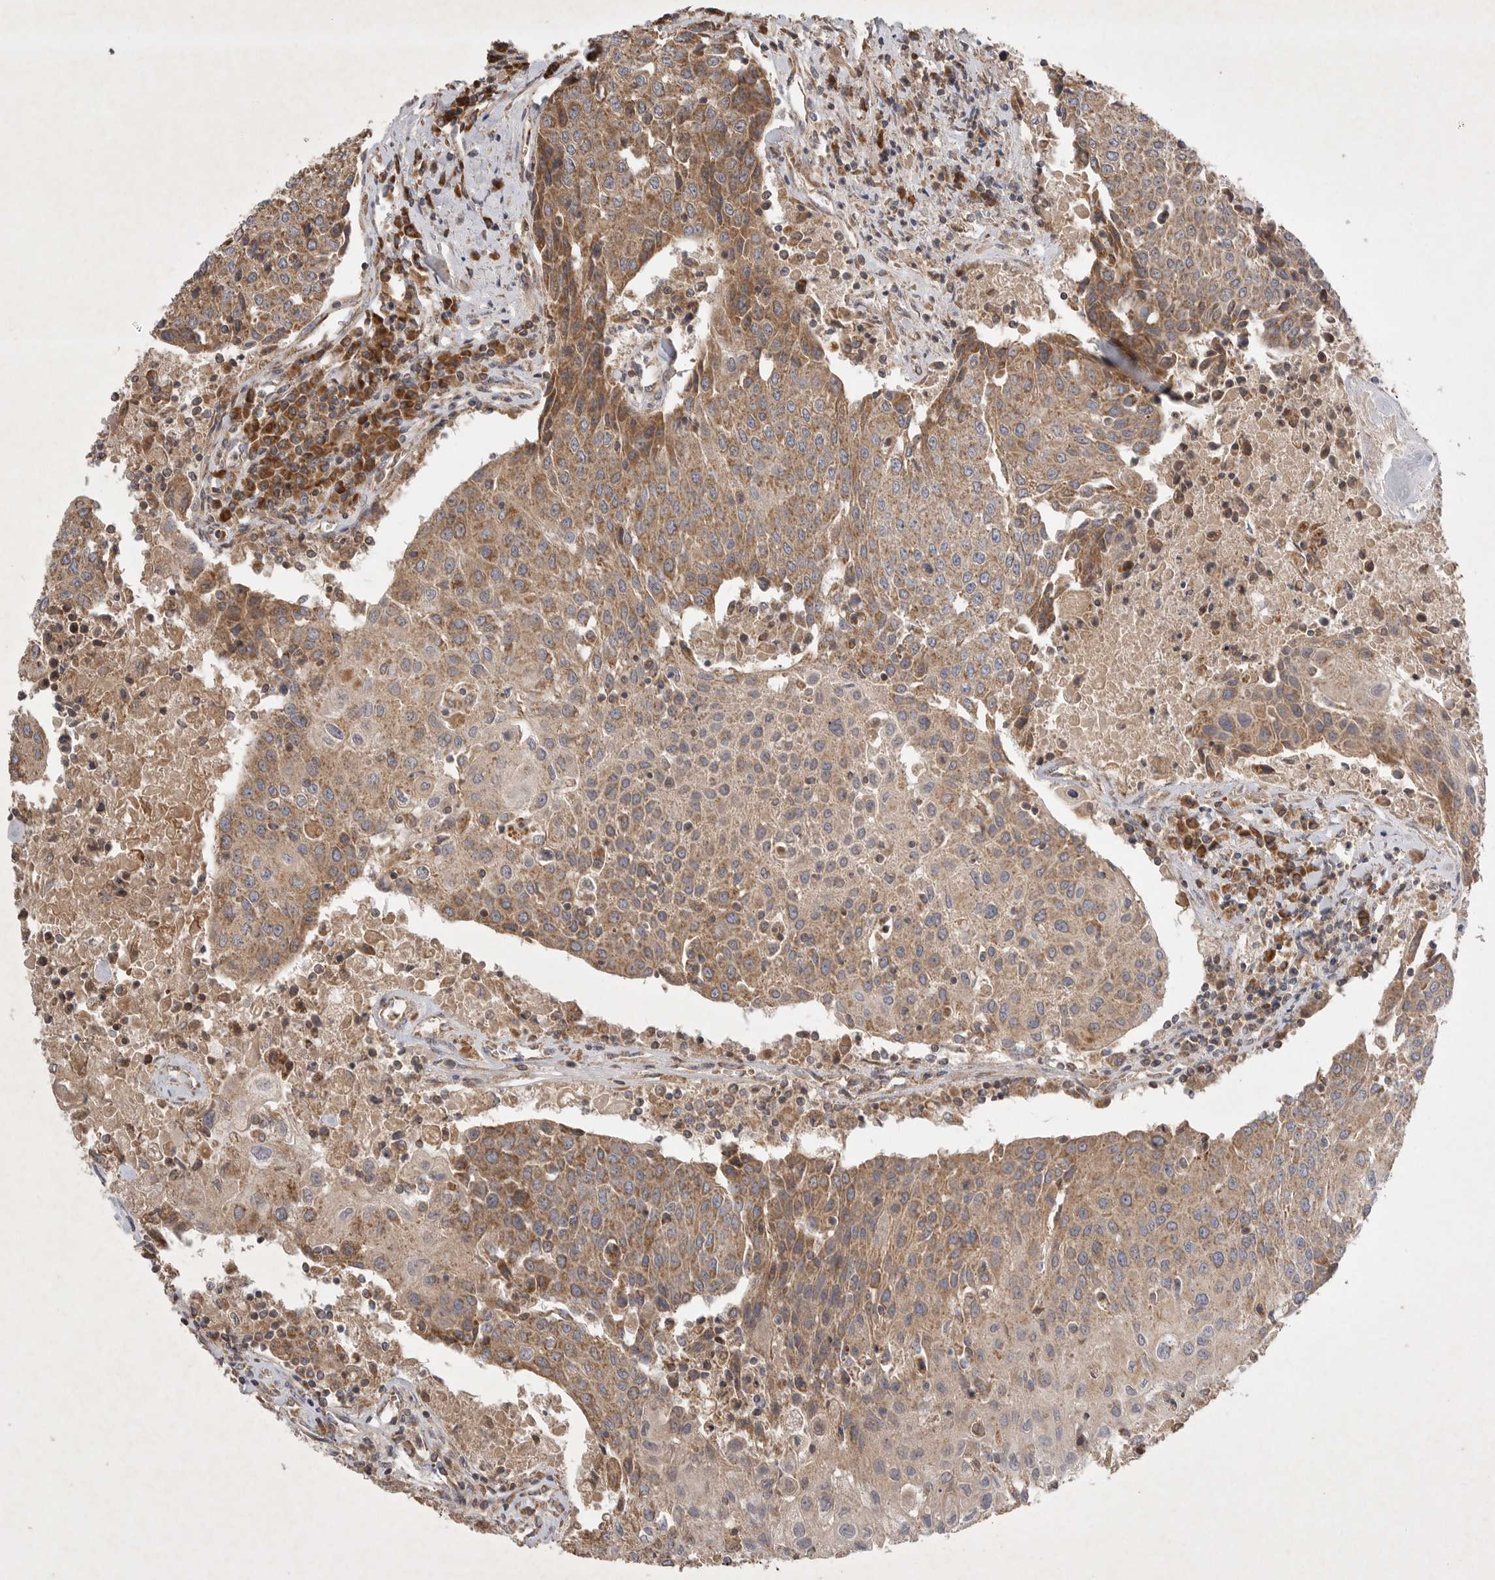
{"staining": {"intensity": "moderate", "quantity": ">75%", "location": "cytoplasmic/membranous"}, "tissue": "urothelial cancer", "cell_type": "Tumor cells", "image_type": "cancer", "snomed": [{"axis": "morphology", "description": "Urothelial carcinoma, High grade"}, {"axis": "topography", "description": "Urinary bladder"}], "caption": "Brown immunohistochemical staining in human urothelial carcinoma (high-grade) shows moderate cytoplasmic/membranous positivity in about >75% of tumor cells. (DAB IHC, brown staining for protein, blue staining for nuclei).", "gene": "KIF21B", "patient": {"sex": "female", "age": 85}}